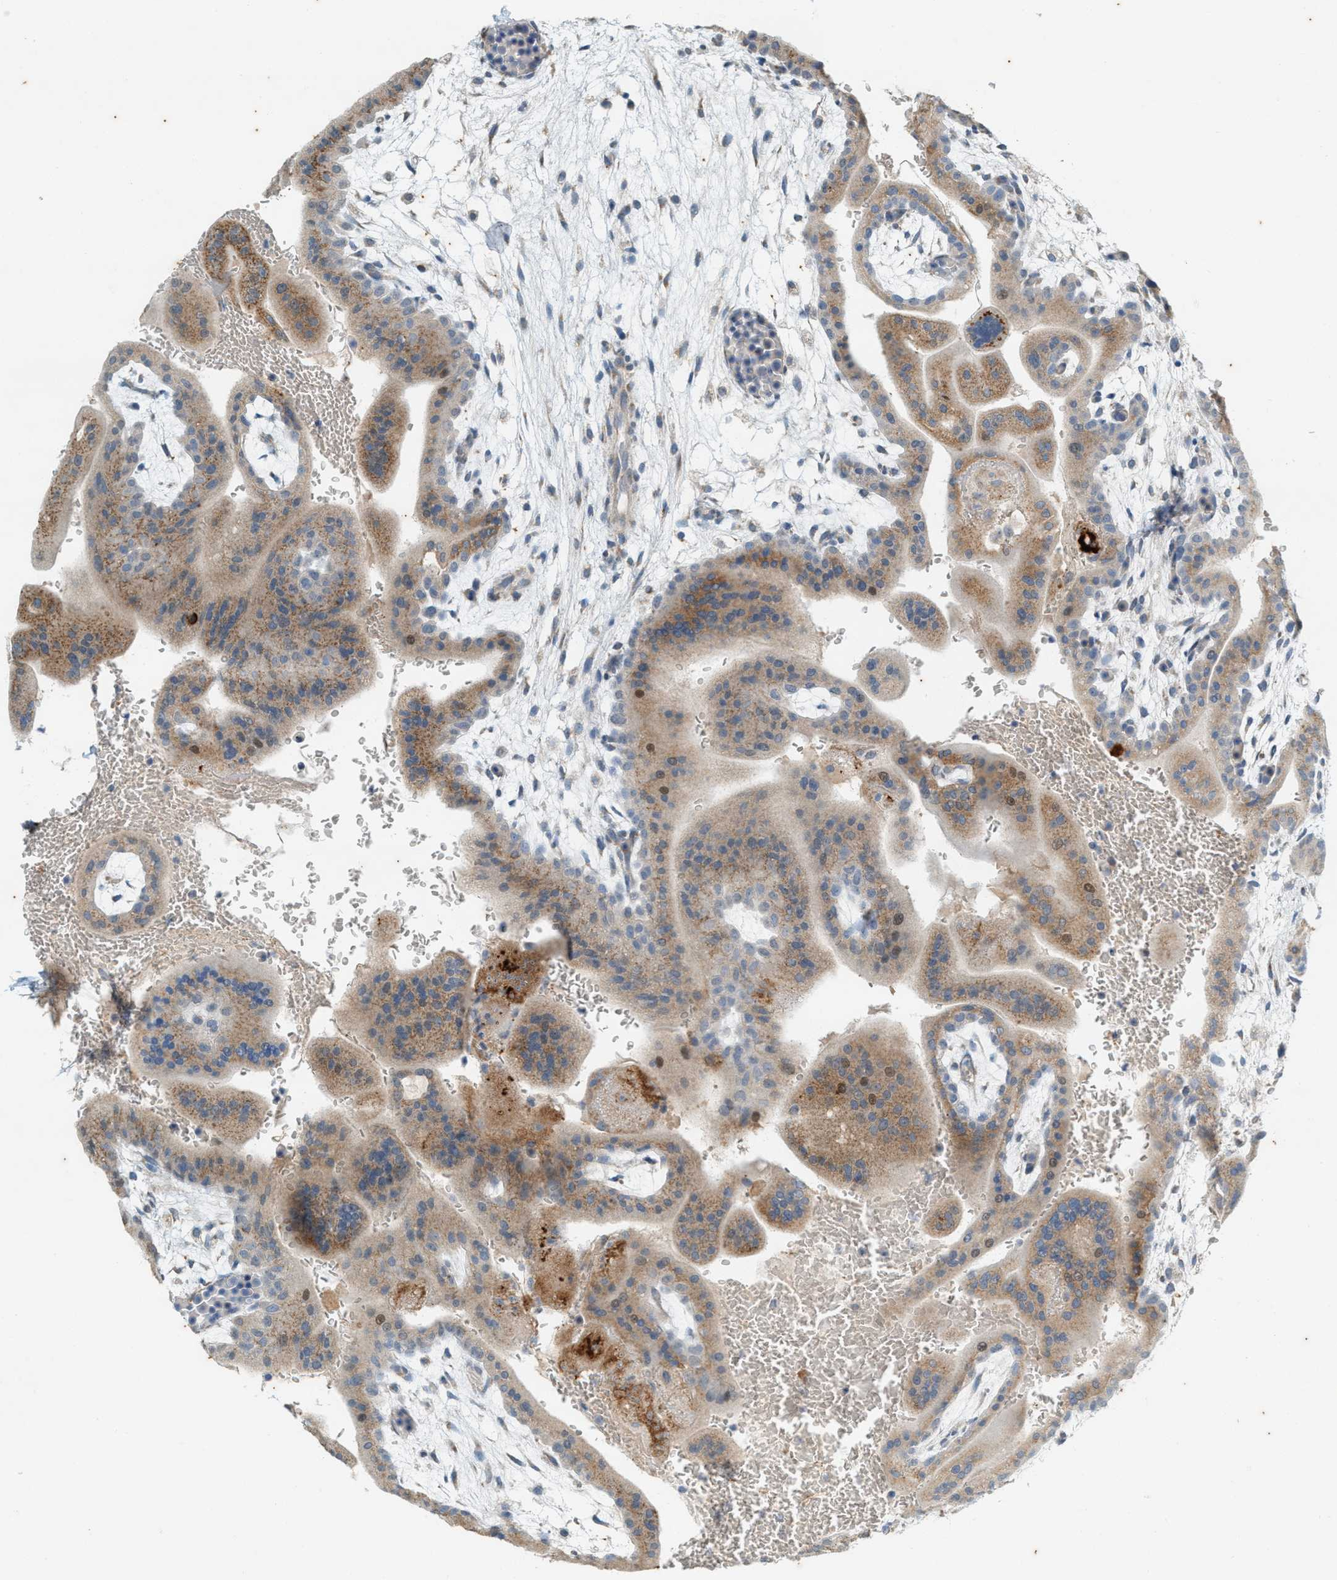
{"staining": {"intensity": "strong", "quantity": ">75%", "location": "cytoplasmic/membranous"}, "tissue": "placenta", "cell_type": "Trophoblastic cells", "image_type": "normal", "snomed": [{"axis": "morphology", "description": "Normal tissue, NOS"}, {"axis": "topography", "description": "Placenta"}], "caption": "Immunohistochemistry (IHC) of benign placenta shows high levels of strong cytoplasmic/membranous positivity in about >75% of trophoblastic cells. Ihc stains the protein in brown and the nuclei are stained blue.", "gene": "CHPF2", "patient": {"sex": "female", "age": 35}}